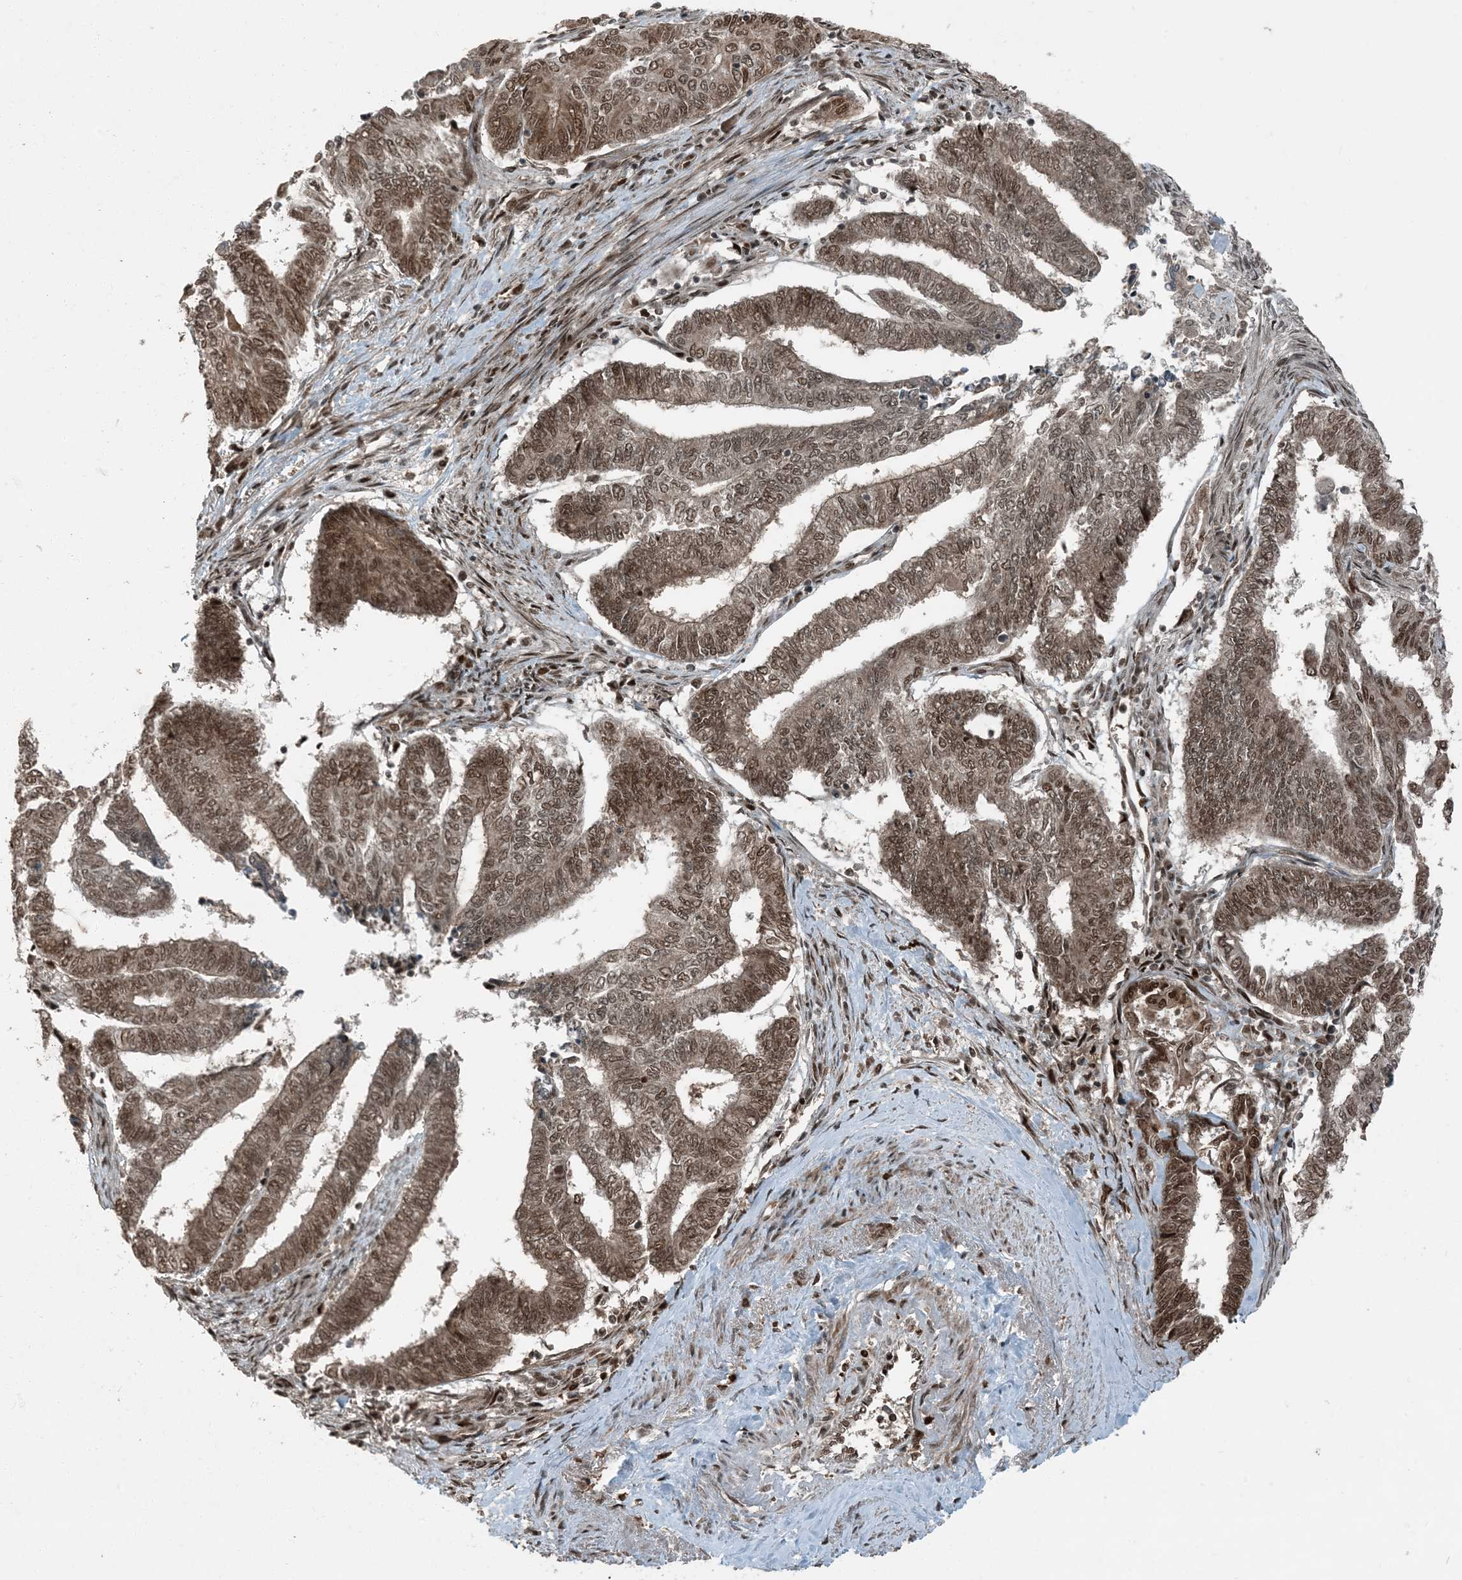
{"staining": {"intensity": "moderate", "quantity": ">75%", "location": "nuclear"}, "tissue": "endometrial cancer", "cell_type": "Tumor cells", "image_type": "cancer", "snomed": [{"axis": "morphology", "description": "Adenocarcinoma, NOS"}, {"axis": "topography", "description": "Uterus"}, {"axis": "topography", "description": "Endometrium"}], "caption": "Human adenocarcinoma (endometrial) stained for a protein (brown) demonstrates moderate nuclear positive staining in about >75% of tumor cells.", "gene": "TRAPPC12", "patient": {"sex": "female", "age": 70}}